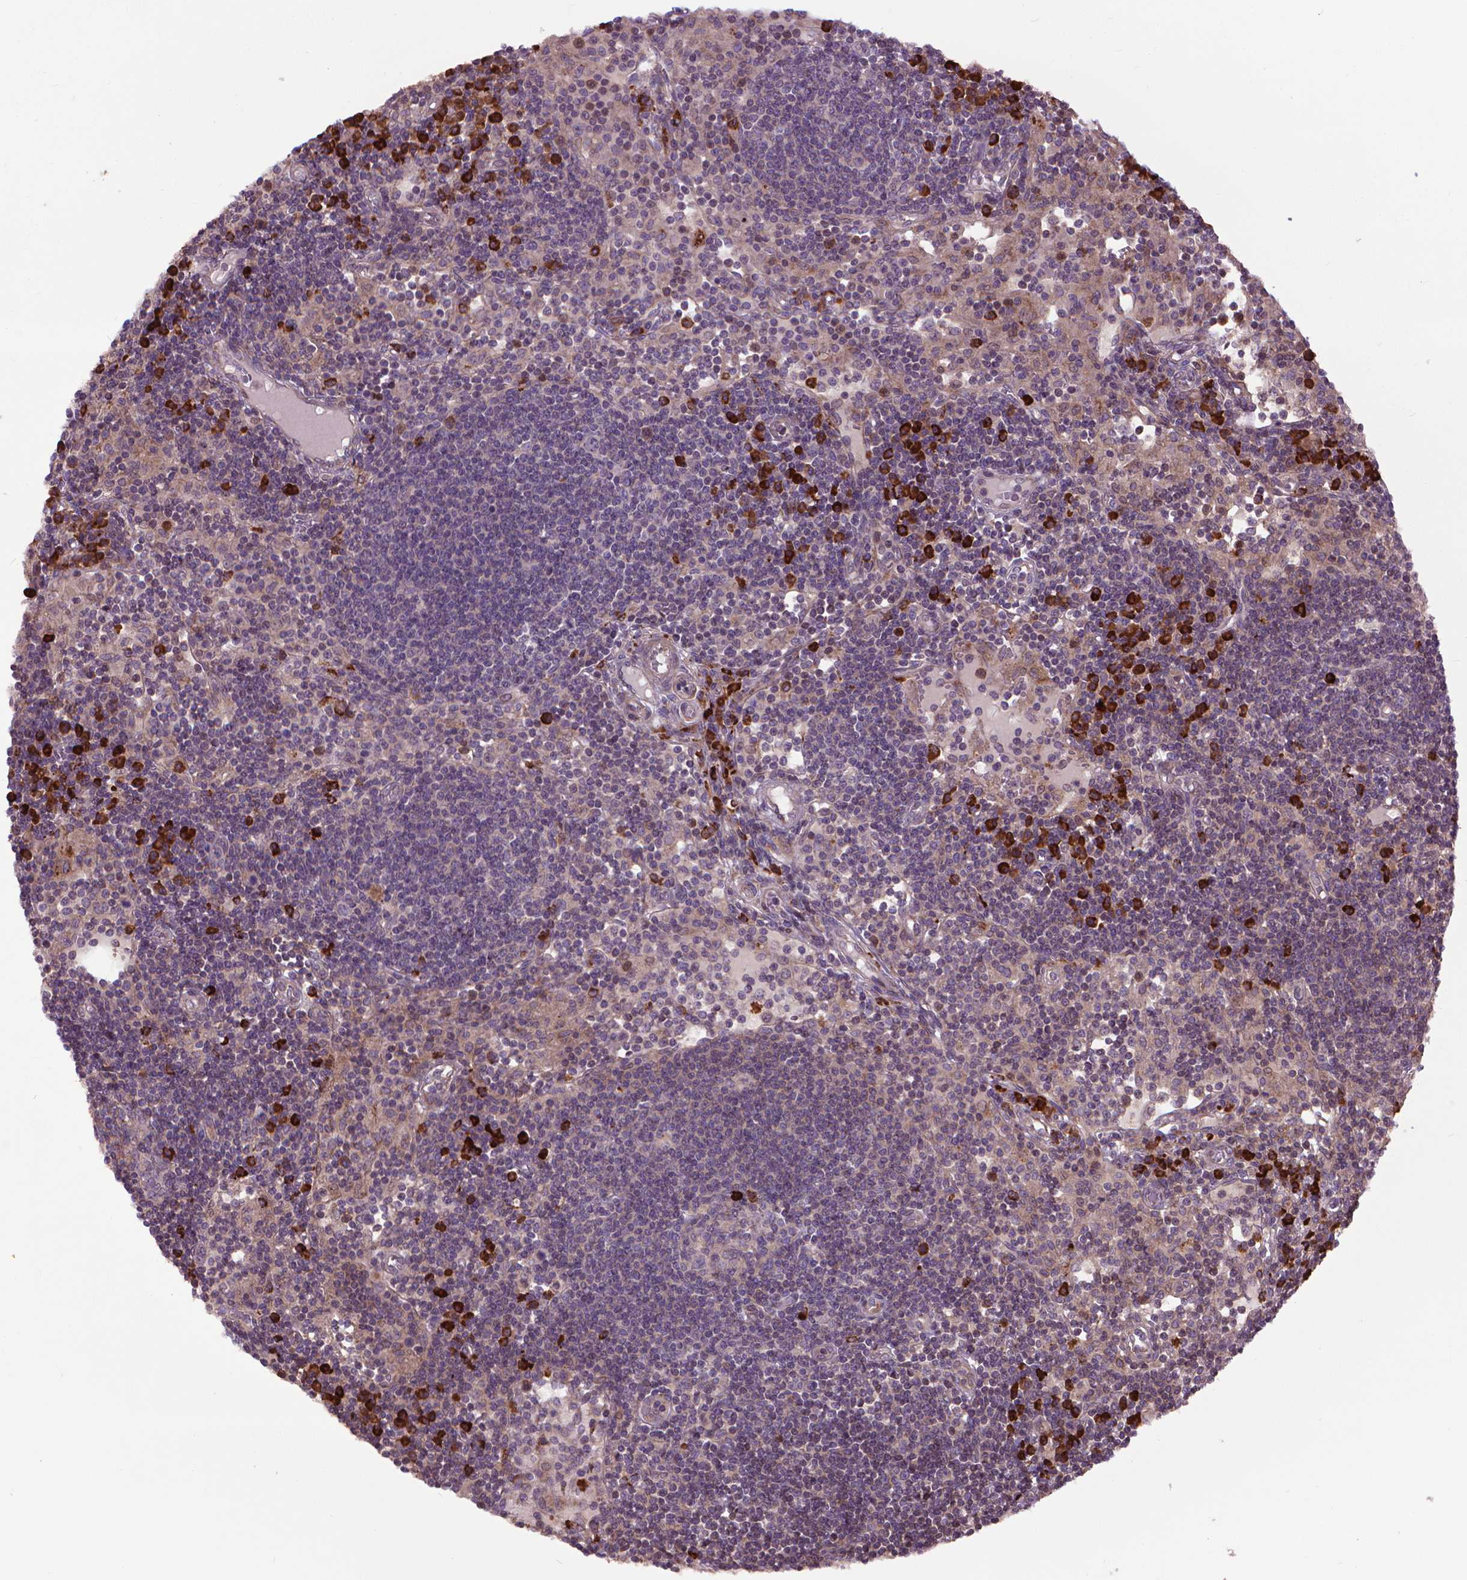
{"staining": {"intensity": "strong", "quantity": "<25%", "location": "cytoplasmic/membranous"}, "tissue": "lymph node", "cell_type": "Germinal center cells", "image_type": "normal", "snomed": [{"axis": "morphology", "description": "Normal tissue, NOS"}, {"axis": "topography", "description": "Lymph node"}], "caption": "Germinal center cells demonstrate strong cytoplasmic/membranous staining in about <25% of cells in normal lymph node. (brown staining indicates protein expression, while blue staining denotes nuclei).", "gene": "MYH14", "patient": {"sex": "female", "age": 72}}